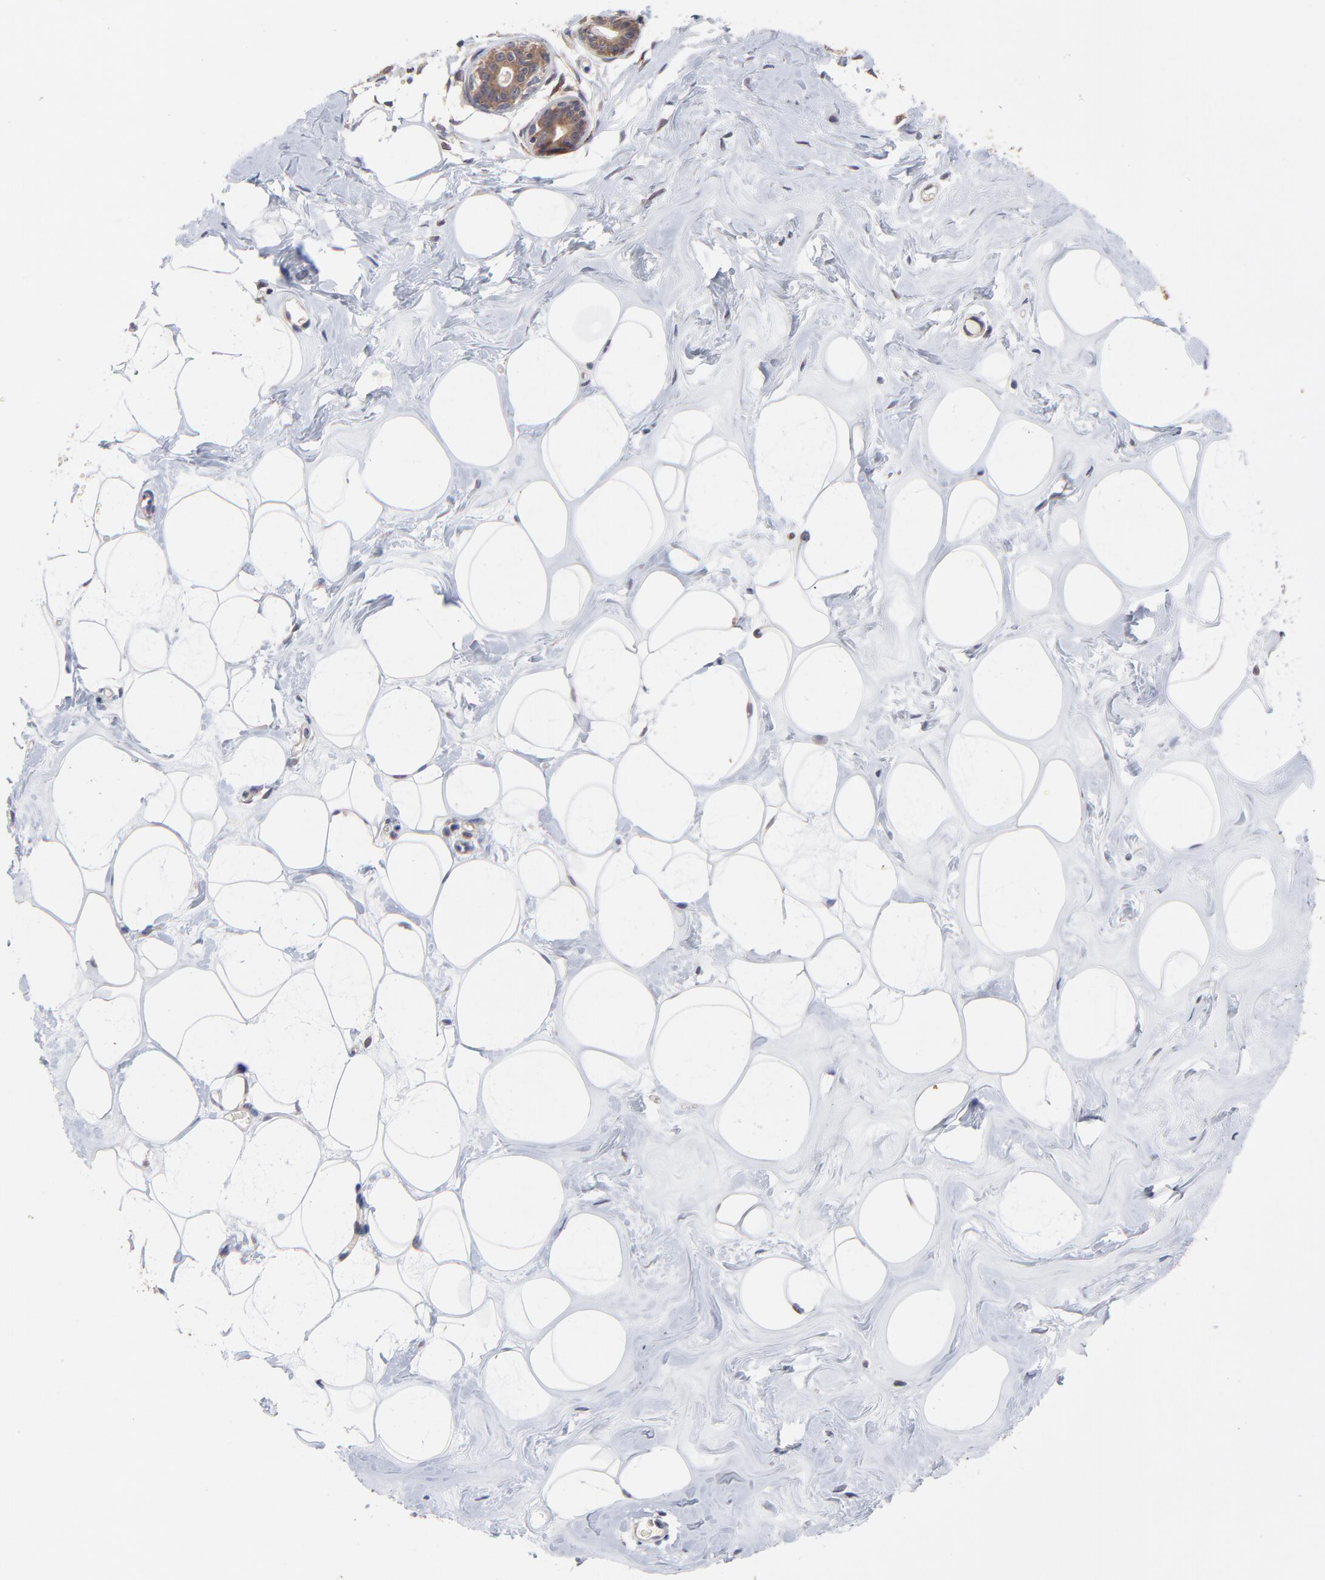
{"staining": {"intensity": "negative", "quantity": "none", "location": "none"}, "tissue": "breast", "cell_type": "Adipocytes", "image_type": "normal", "snomed": [{"axis": "morphology", "description": "Normal tissue, NOS"}, {"axis": "morphology", "description": "Fibrosis, NOS"}, {"axis": "topography", "description": "Breast"}], "caption": "Immunohistochemistry (IHC) of unremarkable human breast exhibits no staining in adipocytes.", "gene": "PCMT1", "patient": {"sex": "female", "age": 39}}